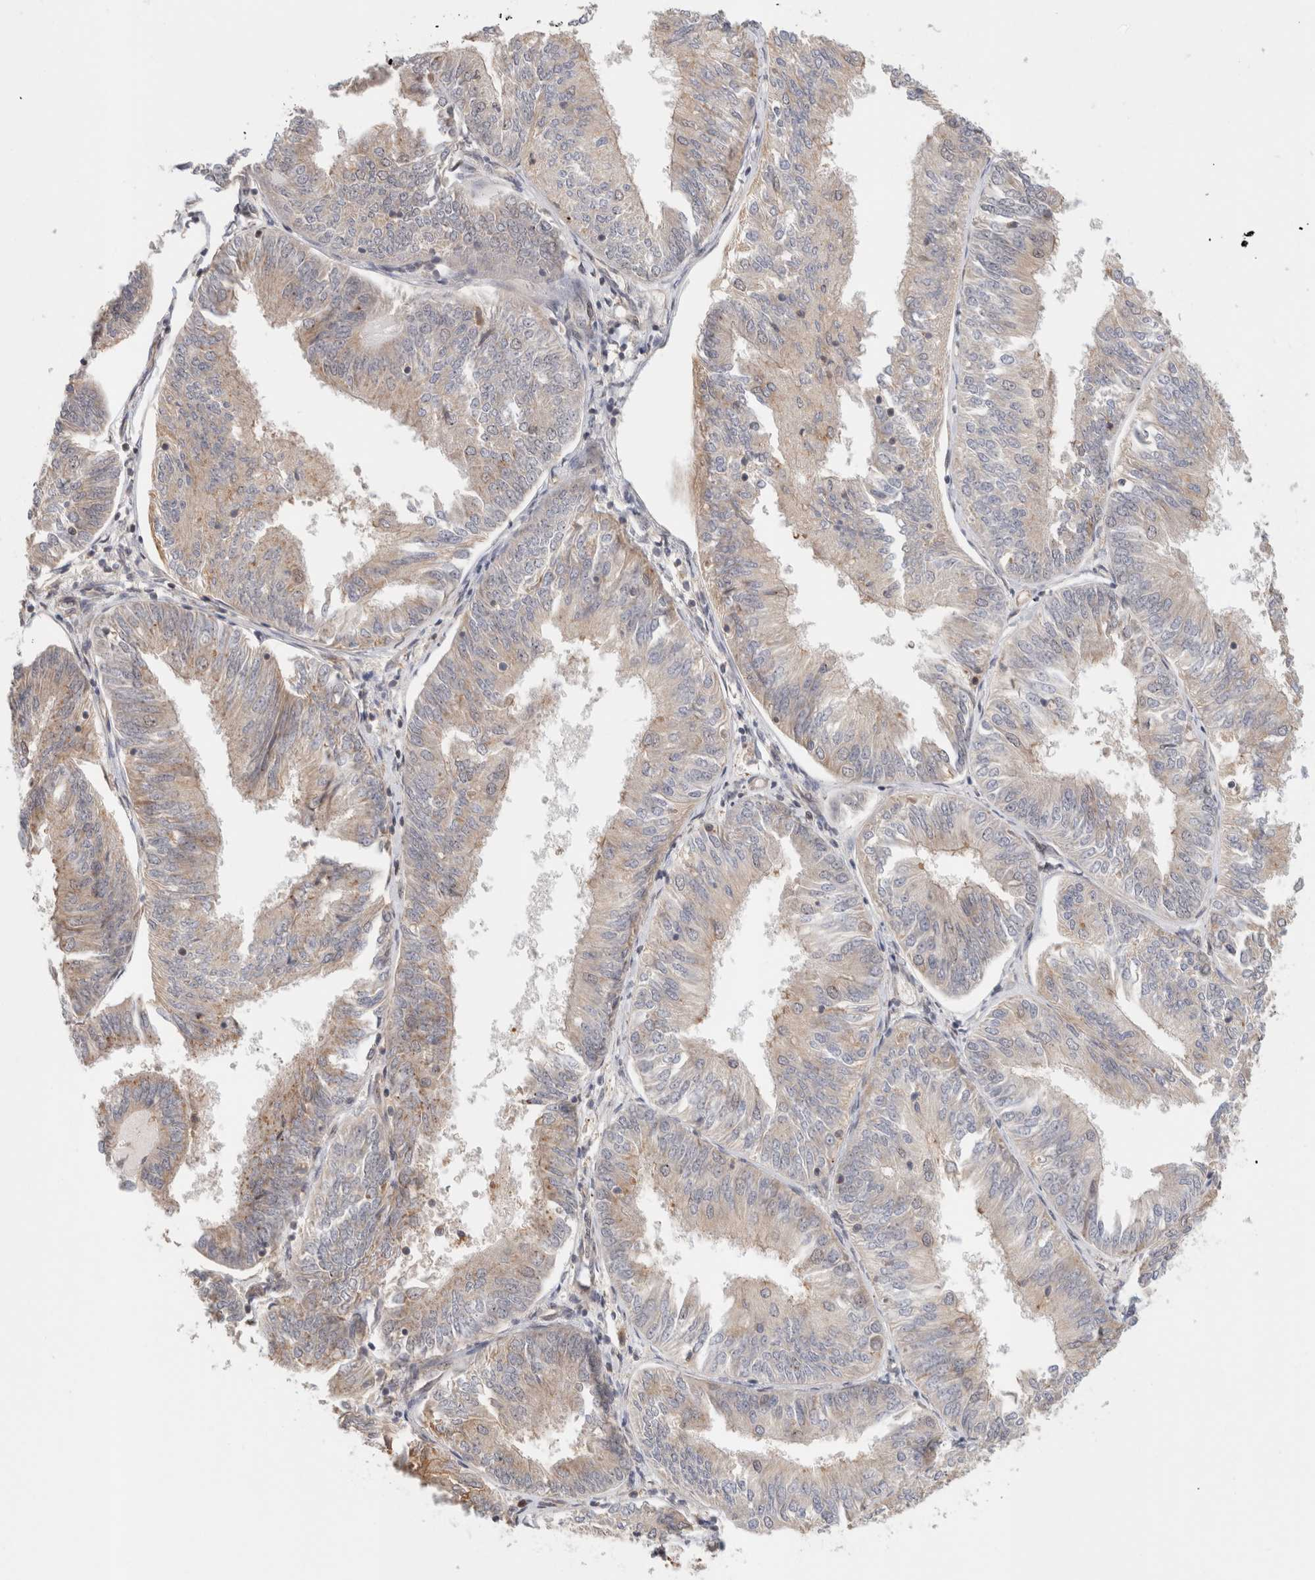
{"staining": {"intensity": "weak", "quantity": "<25%", "location": "cytoplasmic/membranous"}, "tissue": "endometrial cancer", "cell_type": "Tumor cells", "image_type": "cancer", "snomed": [{"axis": "morphology", "description": "Adenocarcinoma, NOS"}, {"axis": "topography", "description": "Endometrium"}], "caption": "IHC photomicrograph of endometrial cancer (adenocarcinoma) stained for a protein (brown), which demonstrates no staining in tumor cells.", "gene": "OTUD6B", "patient": {"sex": "female", "age": 58}}